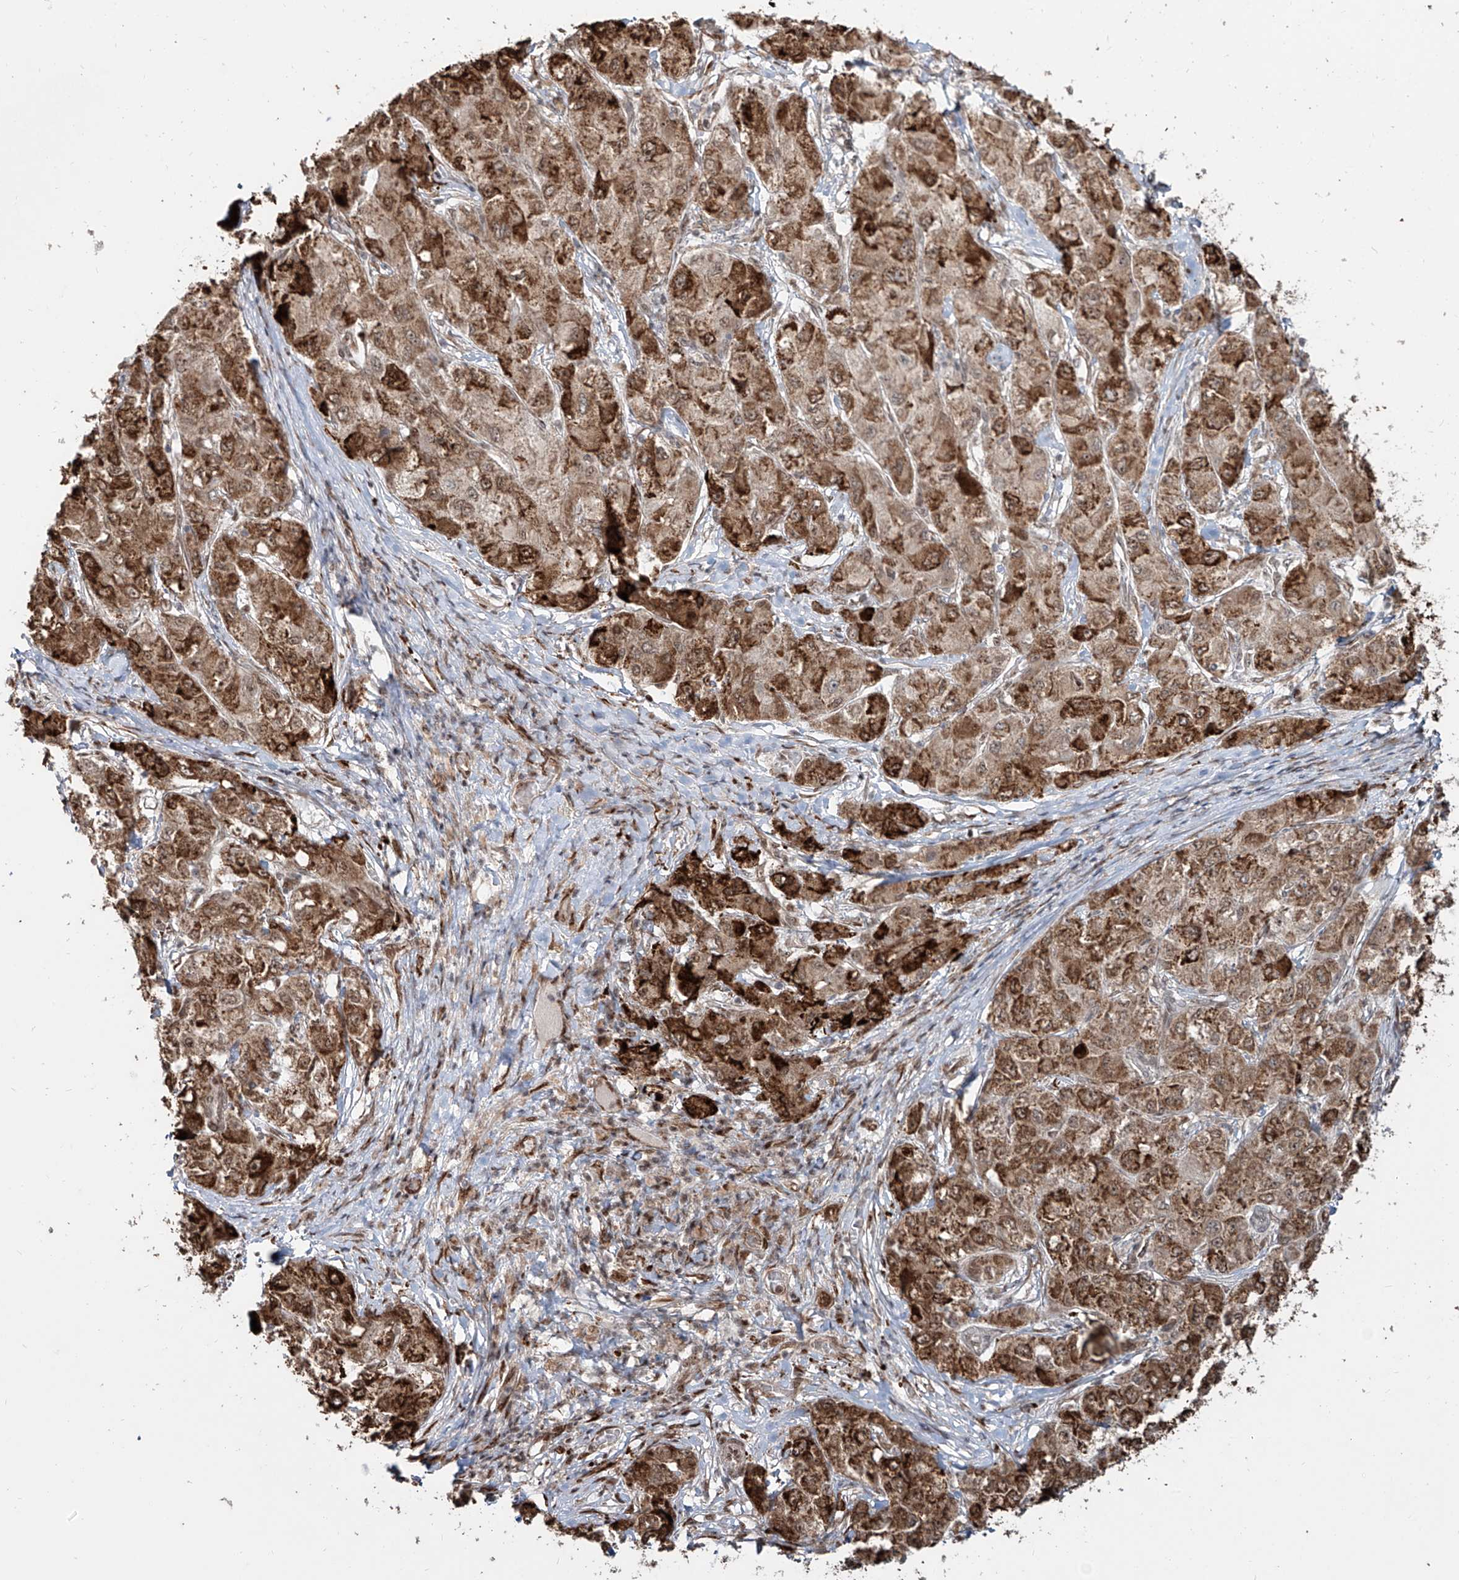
{"staining": {"intensity": "moderate", "quantity": ">75%", "location": "cytoplasmic/membranous,nuclear"}, "tissue": "liver cancer", "cell_type": "Tumor cells", "image_type": "cancer", "snomed": [{"axis": "morphology", "description": "Carcinoma, Hepatocellular, NOS"}, {"axis": "topography", "description": "Liver"}], "caption": "Approximately >75% of tumor cells in human liver cancer display moderate cytoplasmic/membranous and nuclear protein staining as visualized by brown immunohistochemical staining.", "gene": "ZNF710", "patient": {"sex": "male", "age": 80}}